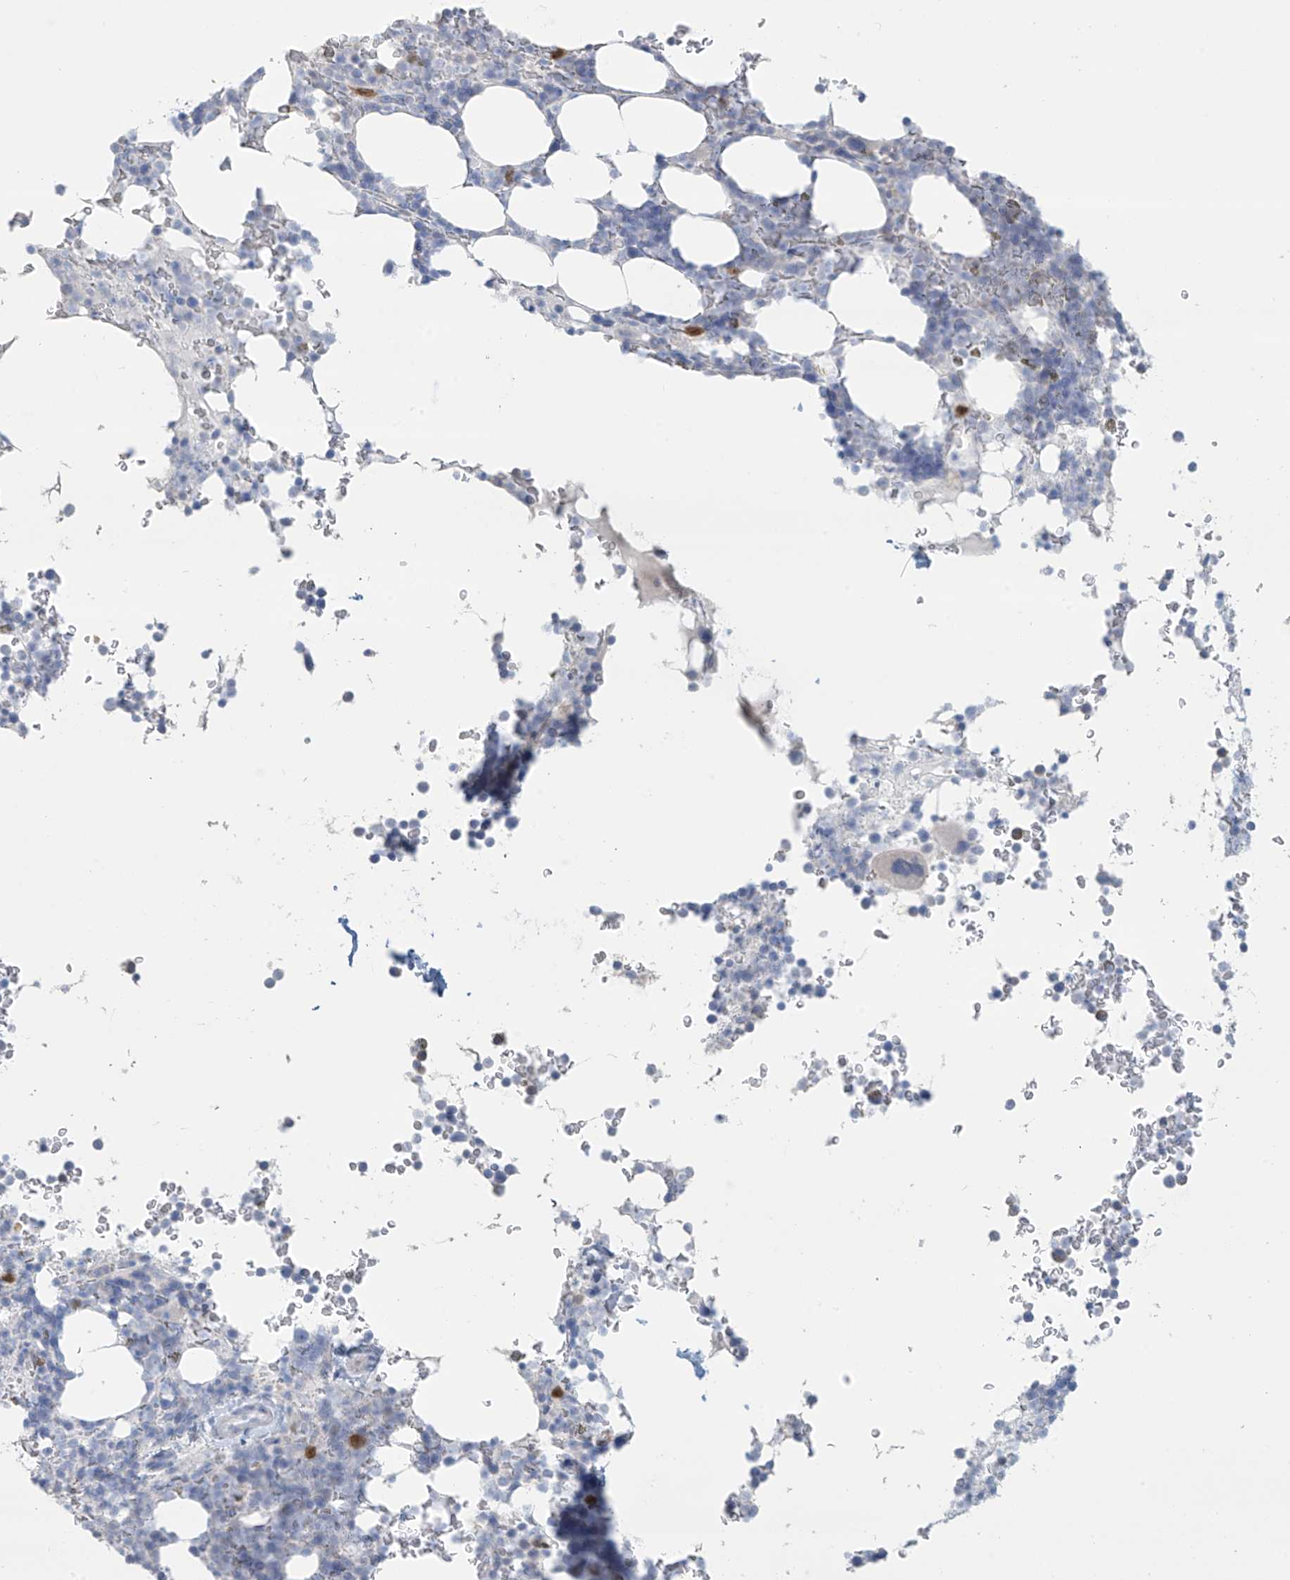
{"staining": {"intensity": "negative", "quantity": "none", "location": "none"}, "tissue": "bone marrow", "cell_type": "Hematopoietic cells", "image_type": "normal", "snomed": [{"axis": "morphology", "description": "Normal tissue, NOS"}, {"axis": "topography", "description": "Bone marrow"}], "caption": "The IHC micrograph has no significant positivity in hematopoietic cells of bone marrow.", "gene": "TRMT2B", "patient": {"sex": "male", "age": 58}}